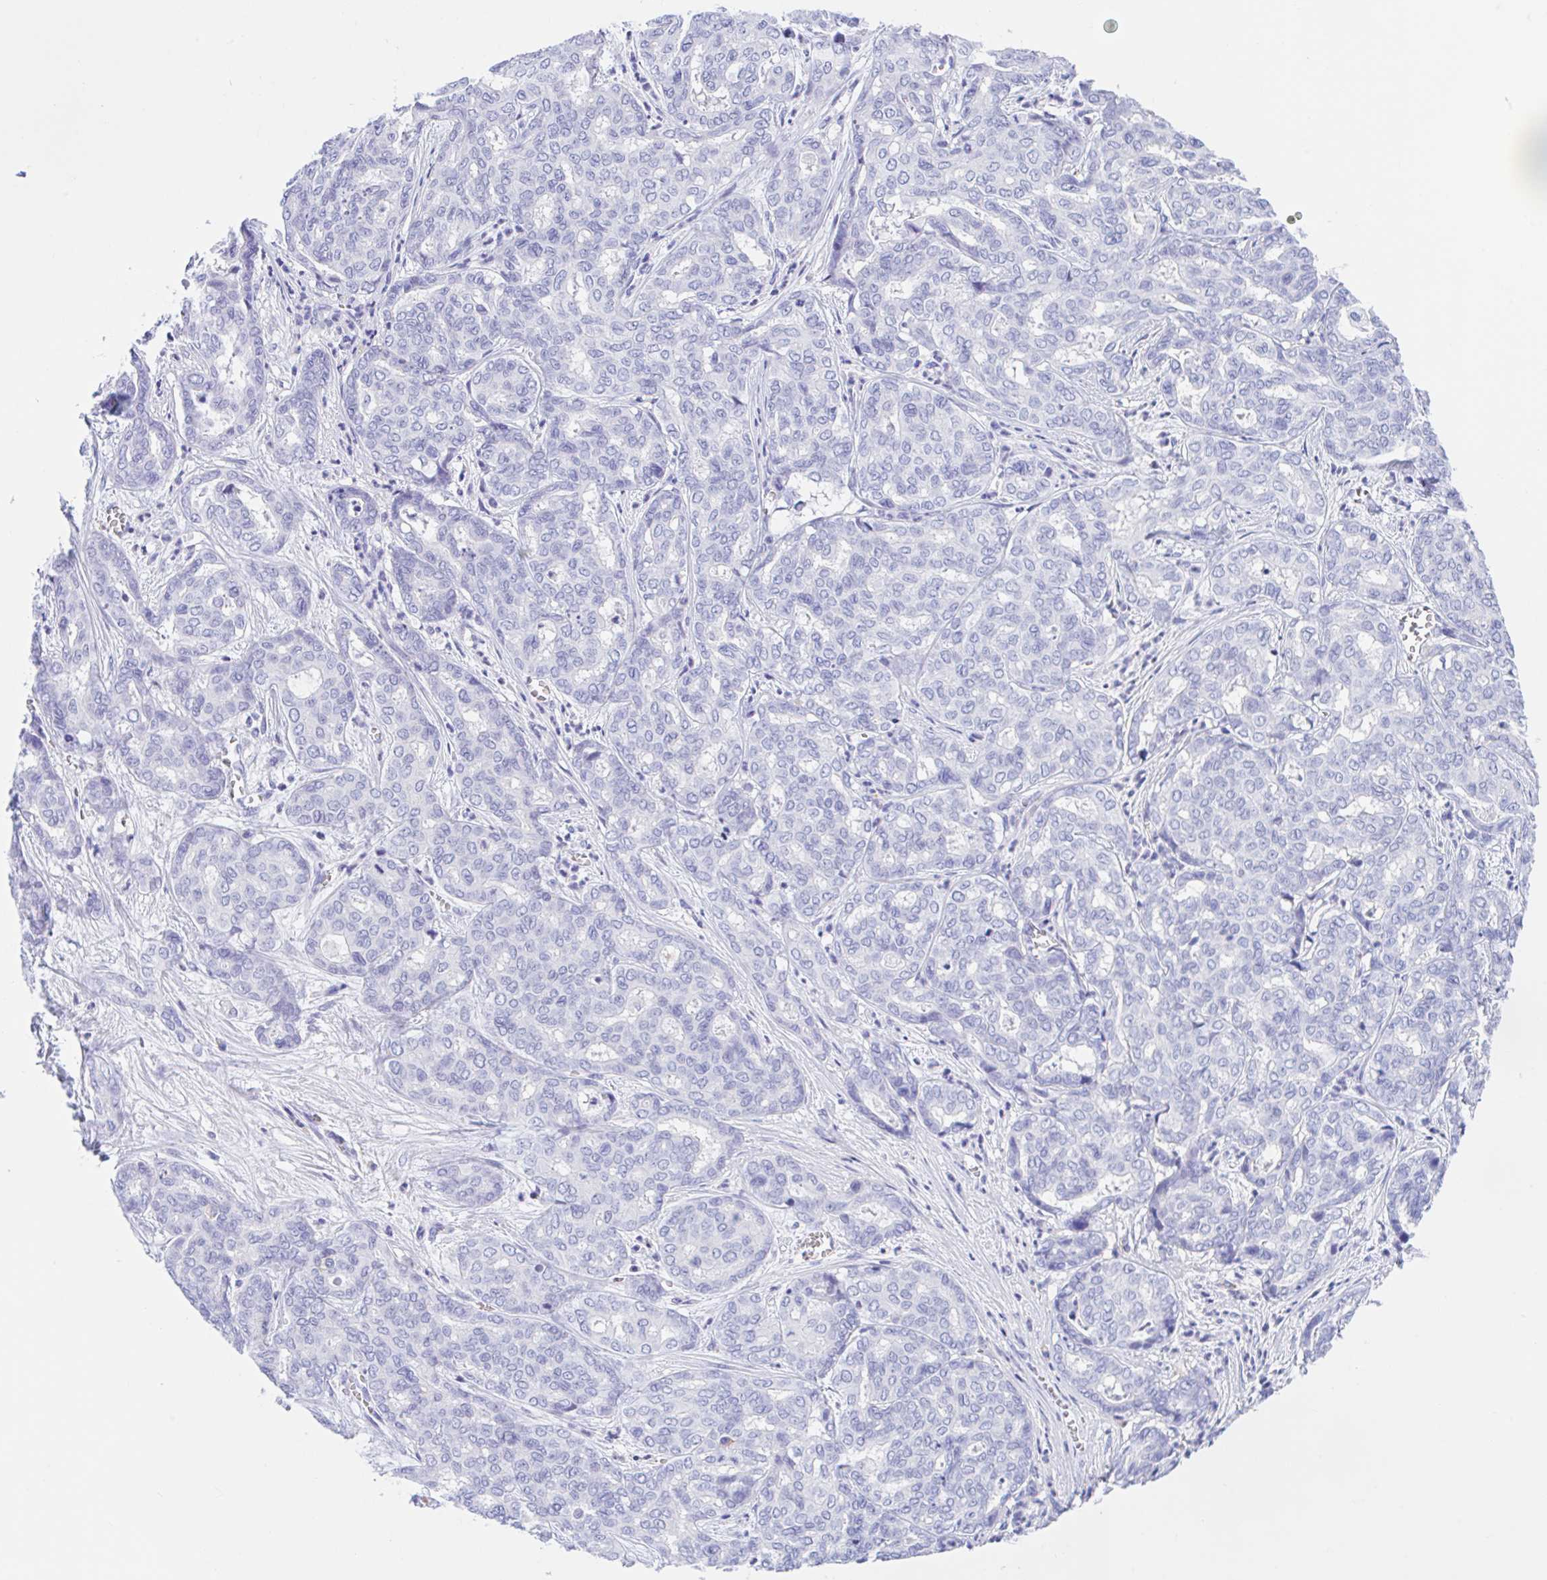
{"staining": {"intensity": "negative", "quantity": "none", "location": "none"}, "tissue": "liver cancer", "cell_type": "Tumor cells", "image_type": "cancer", "snomed": [{"axis": "morphology", "description": "Cholangiocarcinoma"}, {"axis": "topography", "description": "Liver"}], "caption": "A high-resolution photomicrograph shows immunohistochemistry (IHC) staining of liver cholangiocarcinoma, which shows no significant staining in tumor cells. (Brightfield microscopy of DAB immunohistochemistry at high magnification).", "gene": "ANKRD9", "patient": {"sex": "female", "age": 64}}